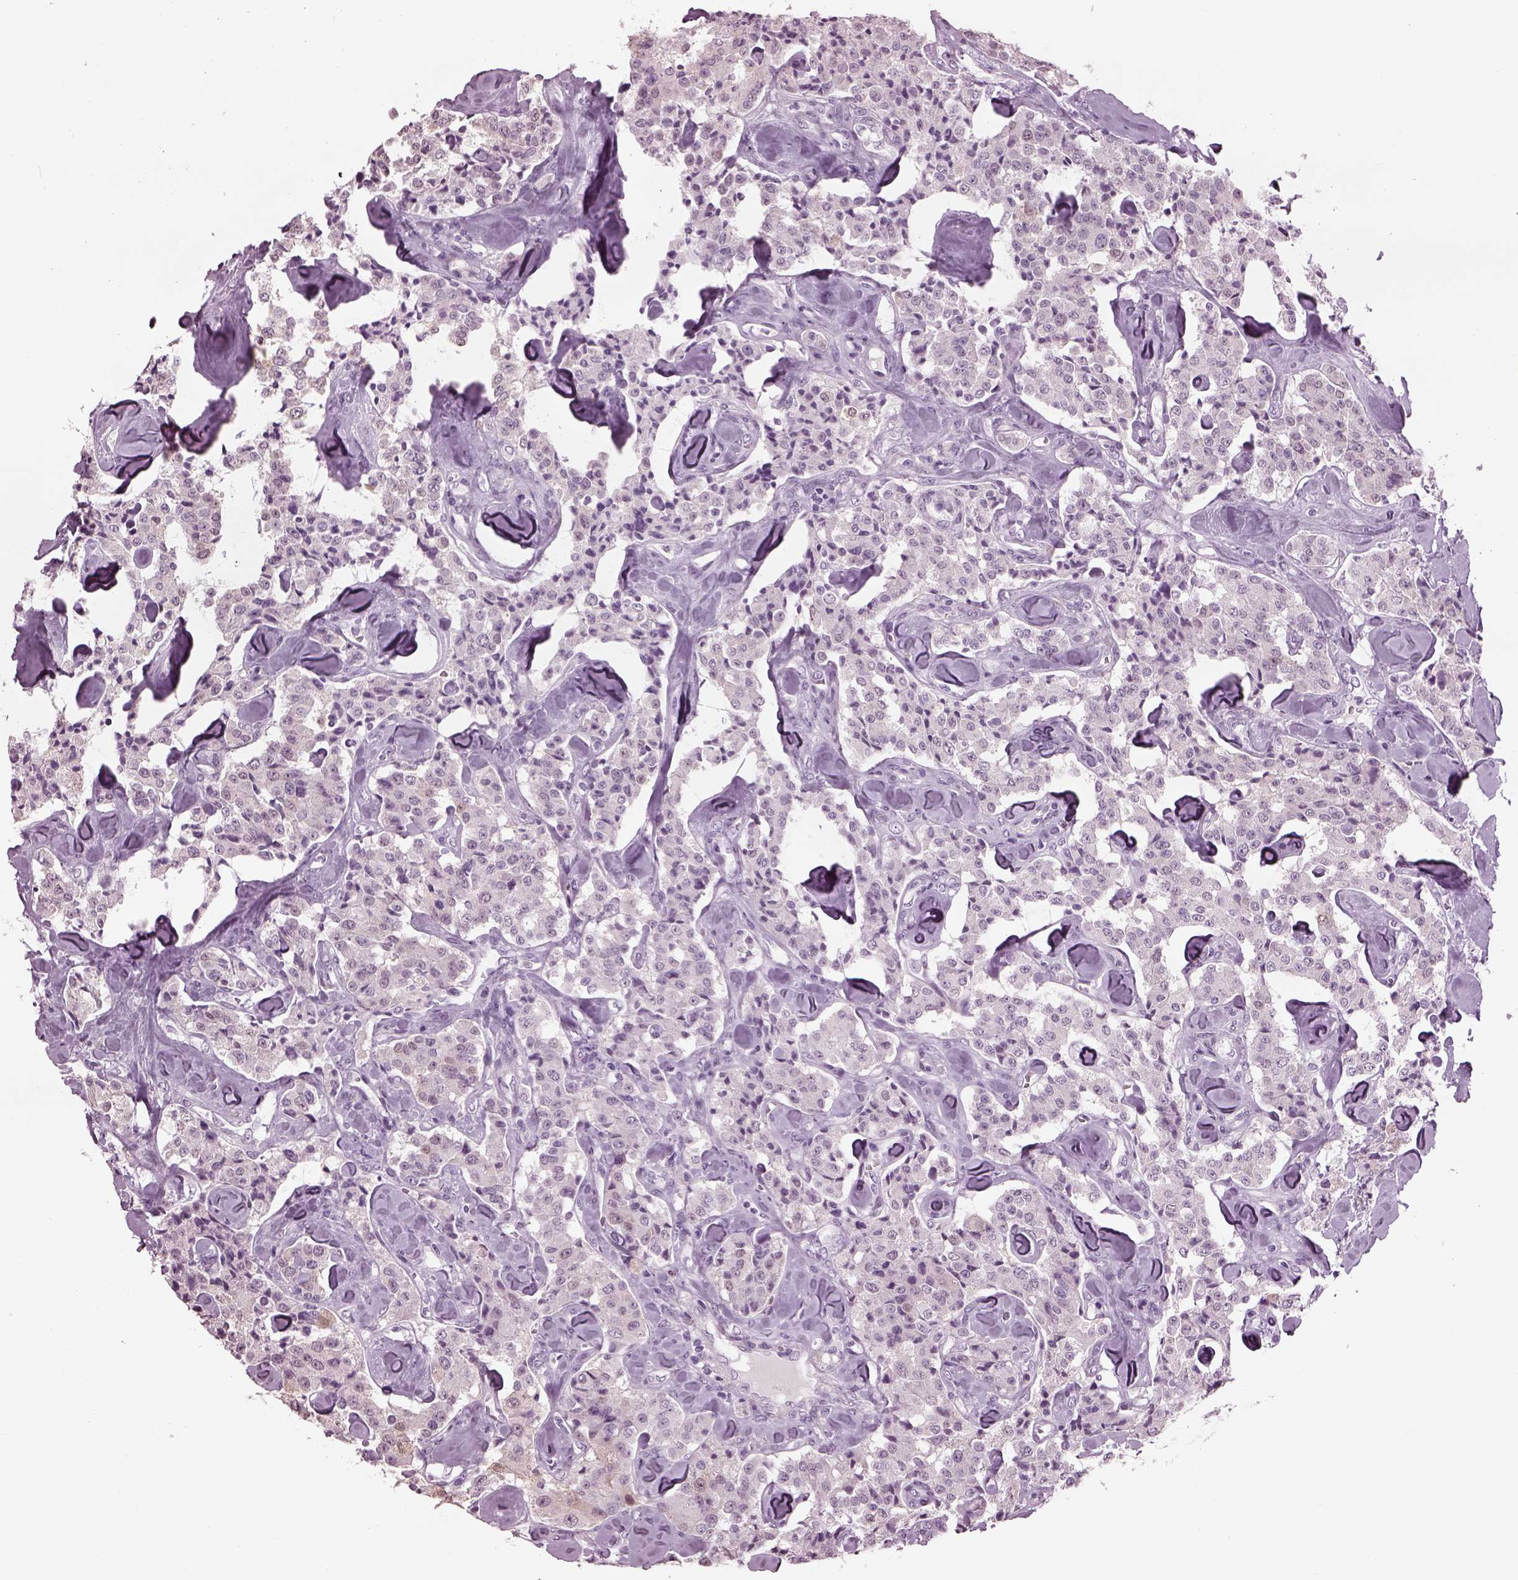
{"staining": {"intensity": "negative", "quantity": "none", "location": "none"}, "tissue": "carcinoid", "cell_type": "Tumor cells", "image_type": "cancer", "snomed": [{"axis": "morphology", "description": "Carcinoid, malignant, NOS"}, {"axis": "topography", "description": "Pancreas"}], "caption": "The immunohistochemistry (IHC) photomicrograph has no significant positivity in tumor cells of carcinoid (malignant) tissue. (Stains: DAB immunohistochemistry with hematoxylin counter stain, Microscopy: brightfield microscopy at high magnification).", "gene": "TPPP2", "patient": {"sex": "male", "age": 41}}